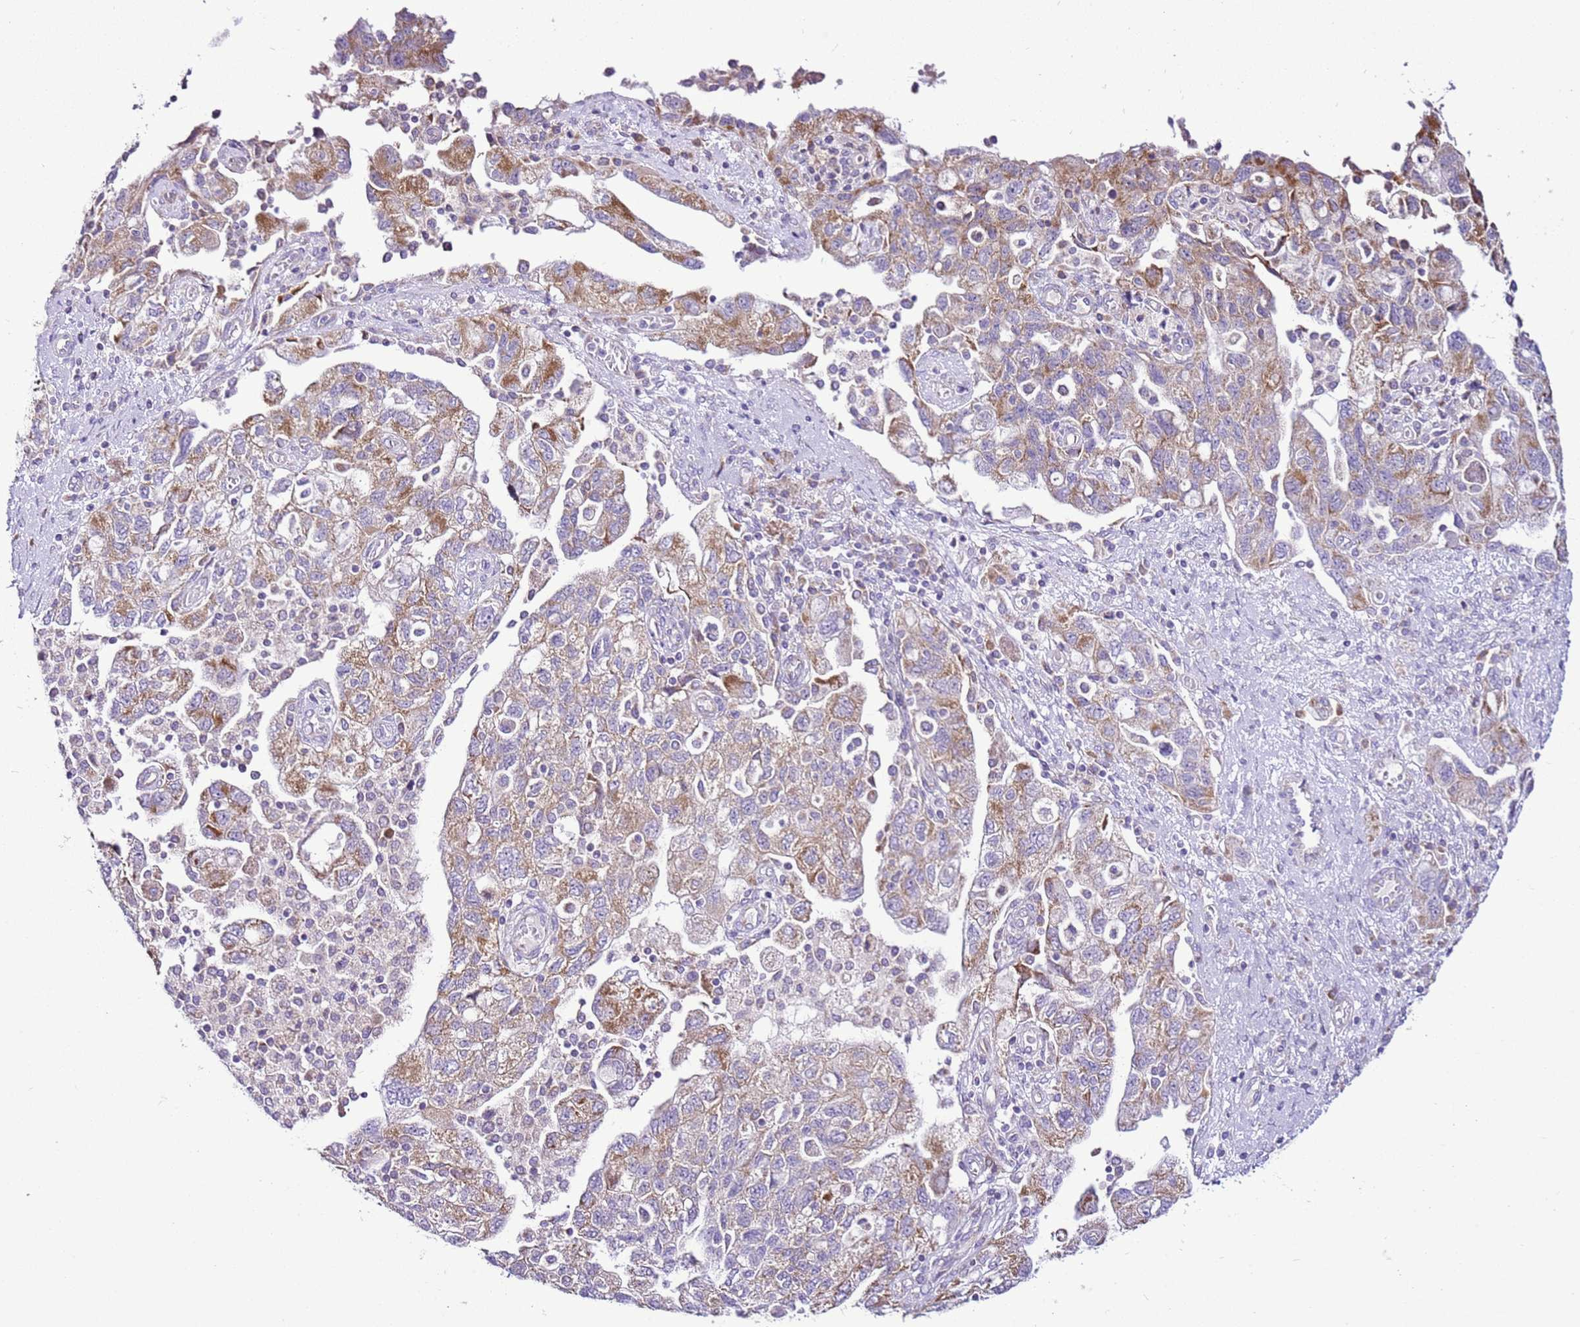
{"staining": {"intensity": "moderate", "quantity": "25%-75%", "location": "cytoplasmic/membranous"}, "tissue": "ovarian cancer", "cell_type": "Tumor cells", "image_type": "cancer", "snomed": [{"axis": "morphology", "description": "Carcinoma, NOS"}, {"axis": "morphology", "description": "Cystadenocarcinoma, serous, NOS"}, {"axis": "topography", "description": "Ovary"}], "caption": "DAB immunohistochemical staining of ovarian cancer (serous cystadenocarcinoma) shows moderate cytoplasmic/membranous protein expression in about 25%-75% of tumor cells. Using DAB (brown) and hematoxylin (blue) stains, captured at high magnification using brightfield microscopy.", "gene": "MRPL36", "patient": {"sex": "female", "age": 69}}